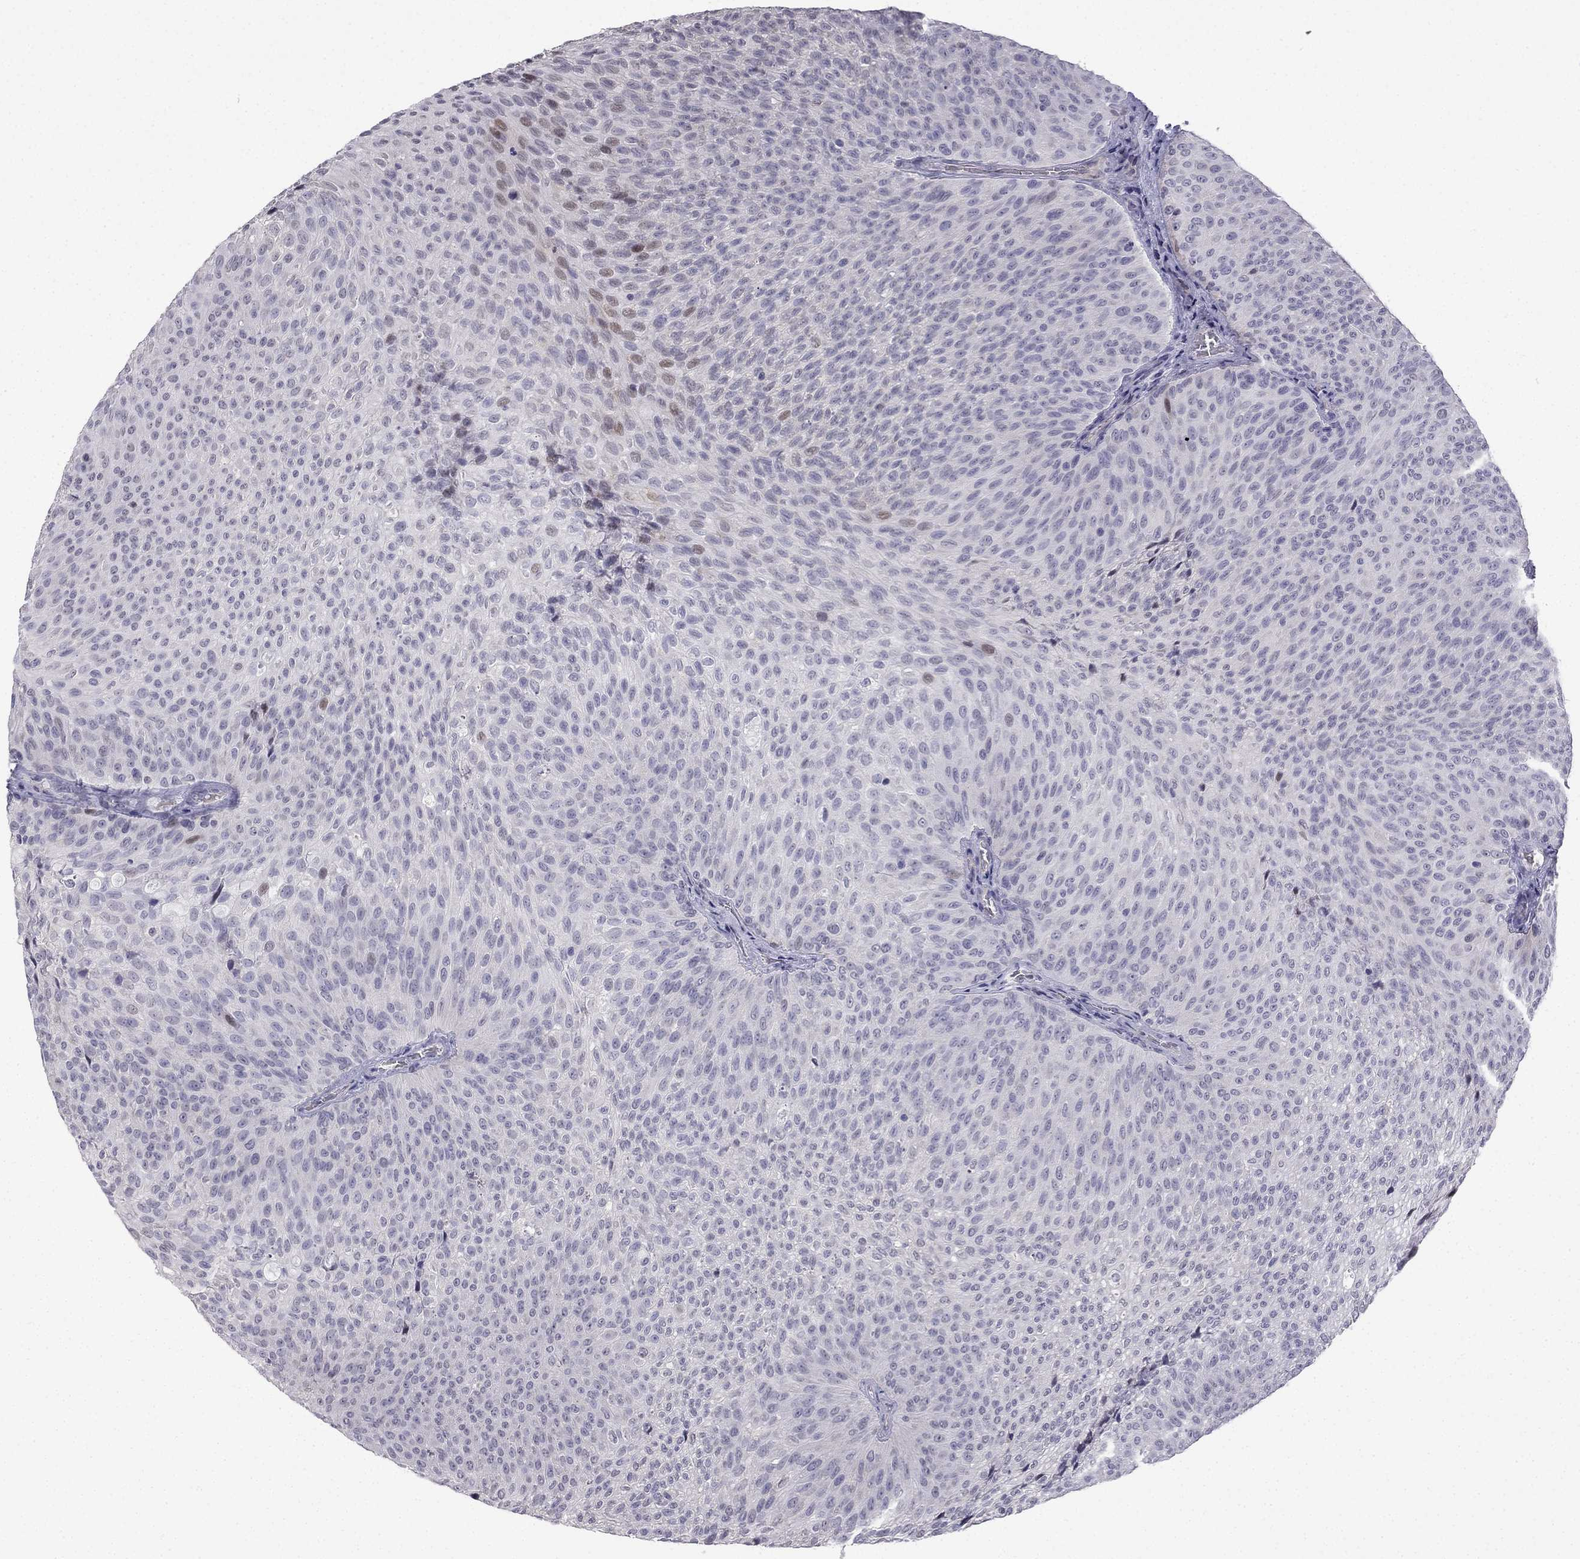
{"staining": {"intensity": "weak", "quantity": "<25%", "location": "nuclear"}, "tissue": "urothelial cancer", "cell_type": "Tumor cells", "image_type": "cancer", "snomed": [{"axis": "morphology", "description": "Urothelial carcinoma, Low grade"}, {"axis": "topography", "description": "Urinary bladder"}], "caption": "Immunohistochemical staining of urothelial cancer demonstrates no significant staining in tumor cells. (Immunohistochemistry (ihc), brightfield microscopy, high magnification).", "gene": "CFAP70", "patient": {"sex": "male", "age": 78}}